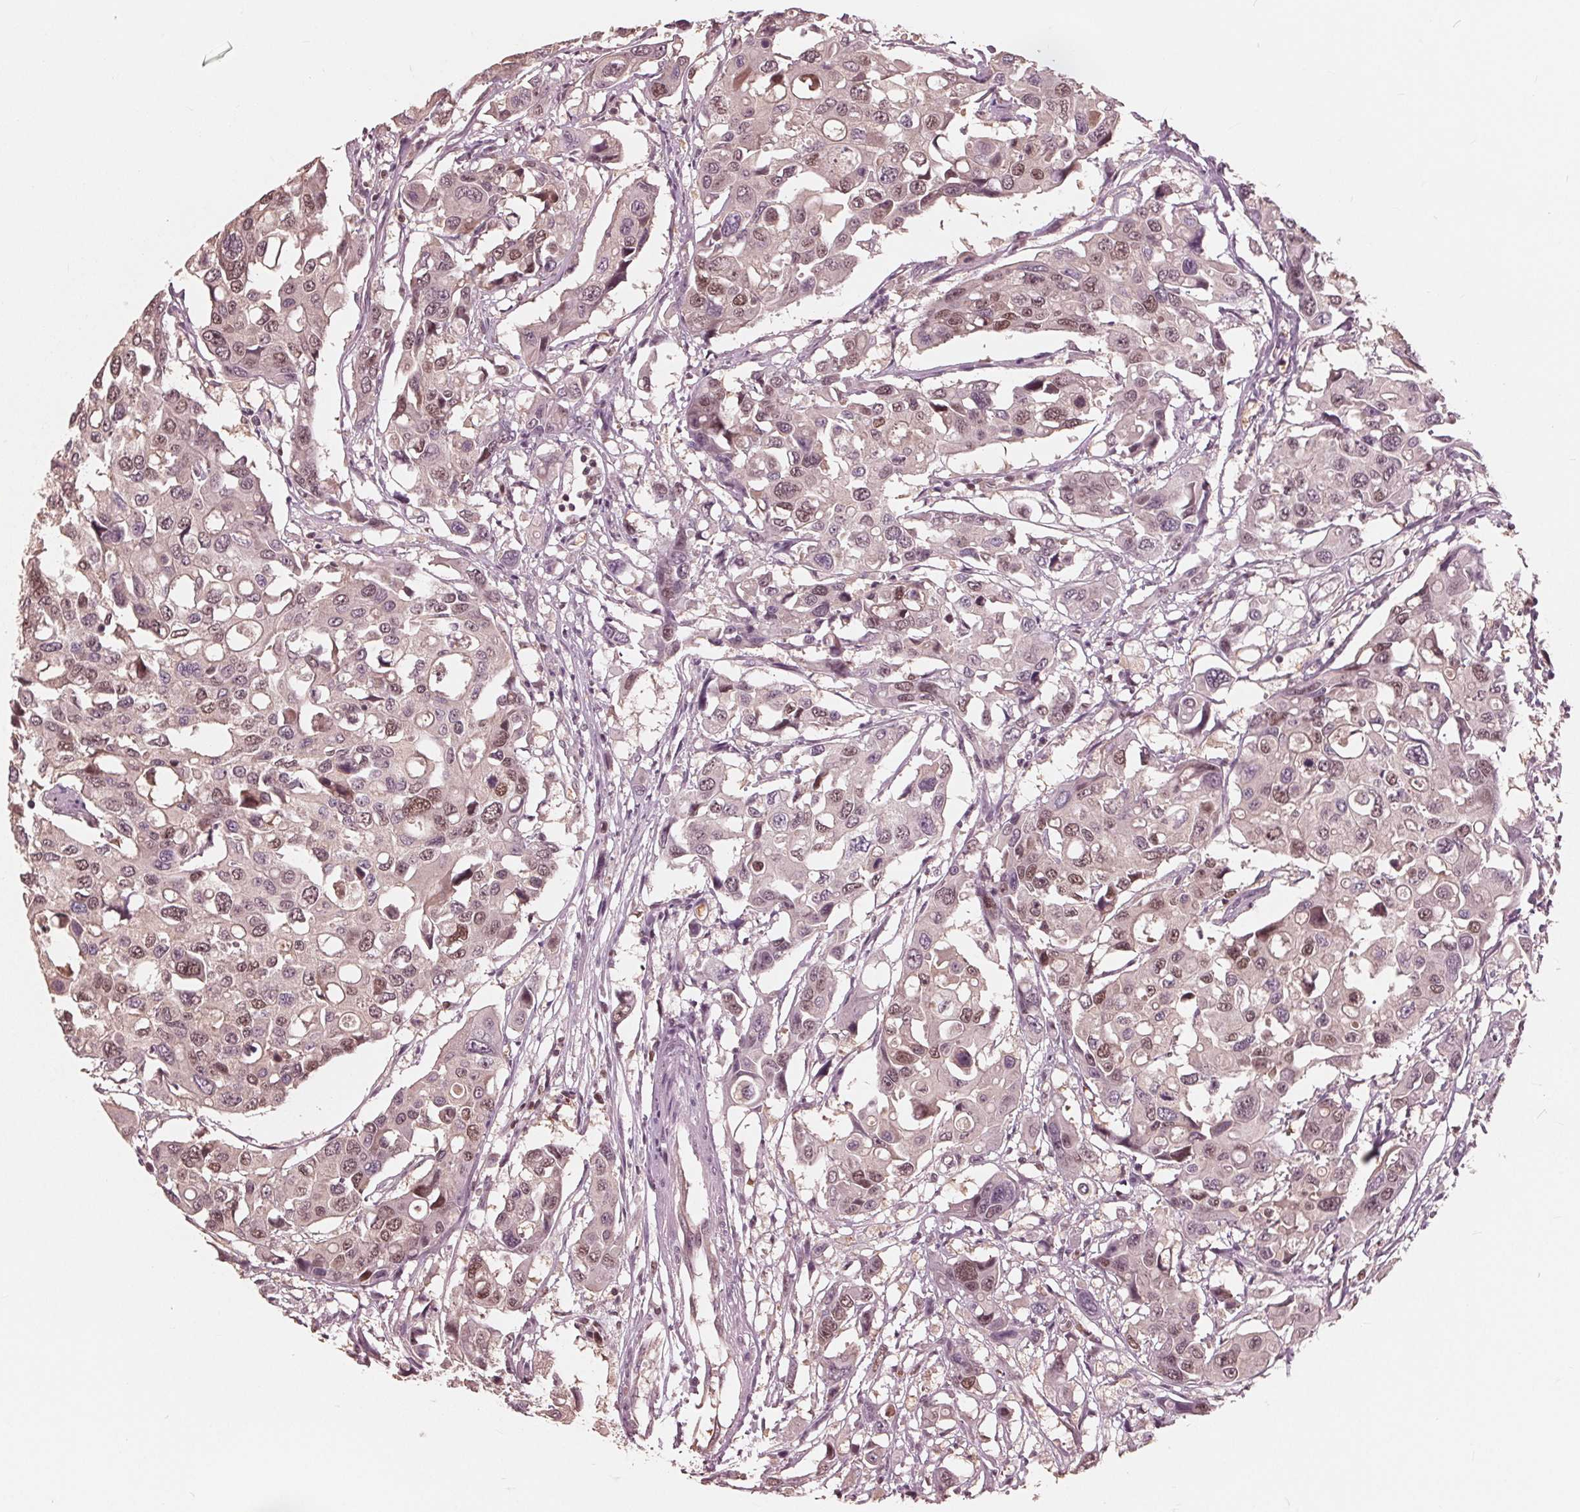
{"staining": {"intensity": "moderate", "quantity": "<25%", "location": "nuclear"}, "tissue": "colorectal cancer", "cell_type": "Tumor cells", "image_type": "cancer", "snomed": [{"axis": "morphology", "description": "Adenocarcinoma, NOS"}, {"axis": "topography", "description": "Colon"}], "caption": "A high-resolution image shows immunohistochemistry staining of colorectal cancer, which shows moderate nuclear positivity in about <25% of tumor cells.", "gene": "HIRIP3", "patient": {"sex": "male", "age": 77}}